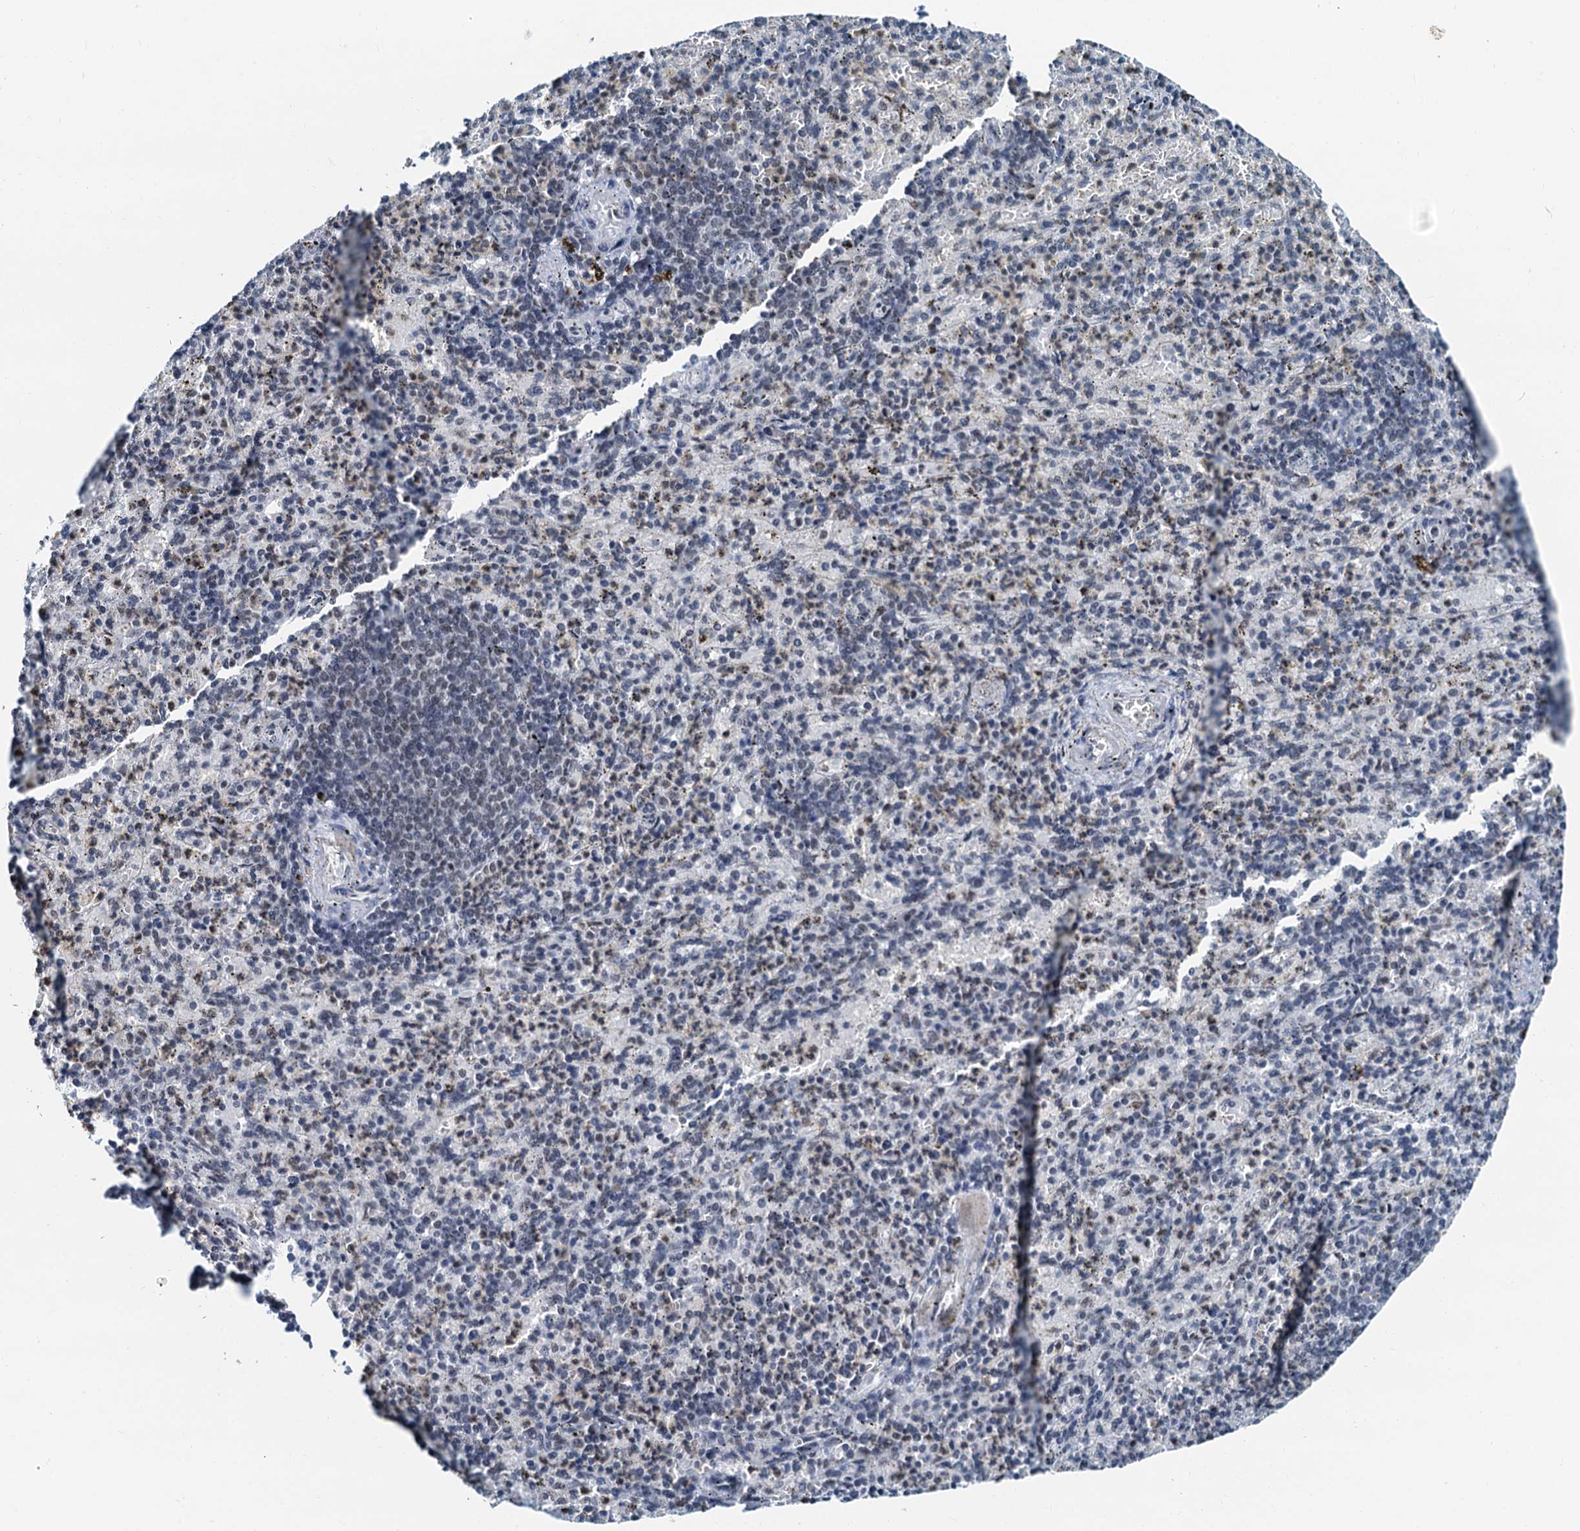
{"staining": {"intensity": "weak", "quantity": "25%-75%", "location": "cytoplasmic/membranous,nuclear"}, "tissue": "spleen", "cell_type": "Cells in red pulp", "image_type": "normal", "snomed": [{"axis": "morphology", "description": "Normal tissue, NOS"}, {"axis": "topography", "description": "Spleen"}], "caption": "The immunohistochemical stain shows weak cytoplasmic/membranous,nuclear staining in cells in red pulp of normal spleen. Using DAB (3,3'-diaminobenzidine) (brown) and hematoxylin (blue) stains, captured at high magnification using brightfield microscopy.", "gene": "SNRPD1", "patient": {"sex": "female", "age": 74}}